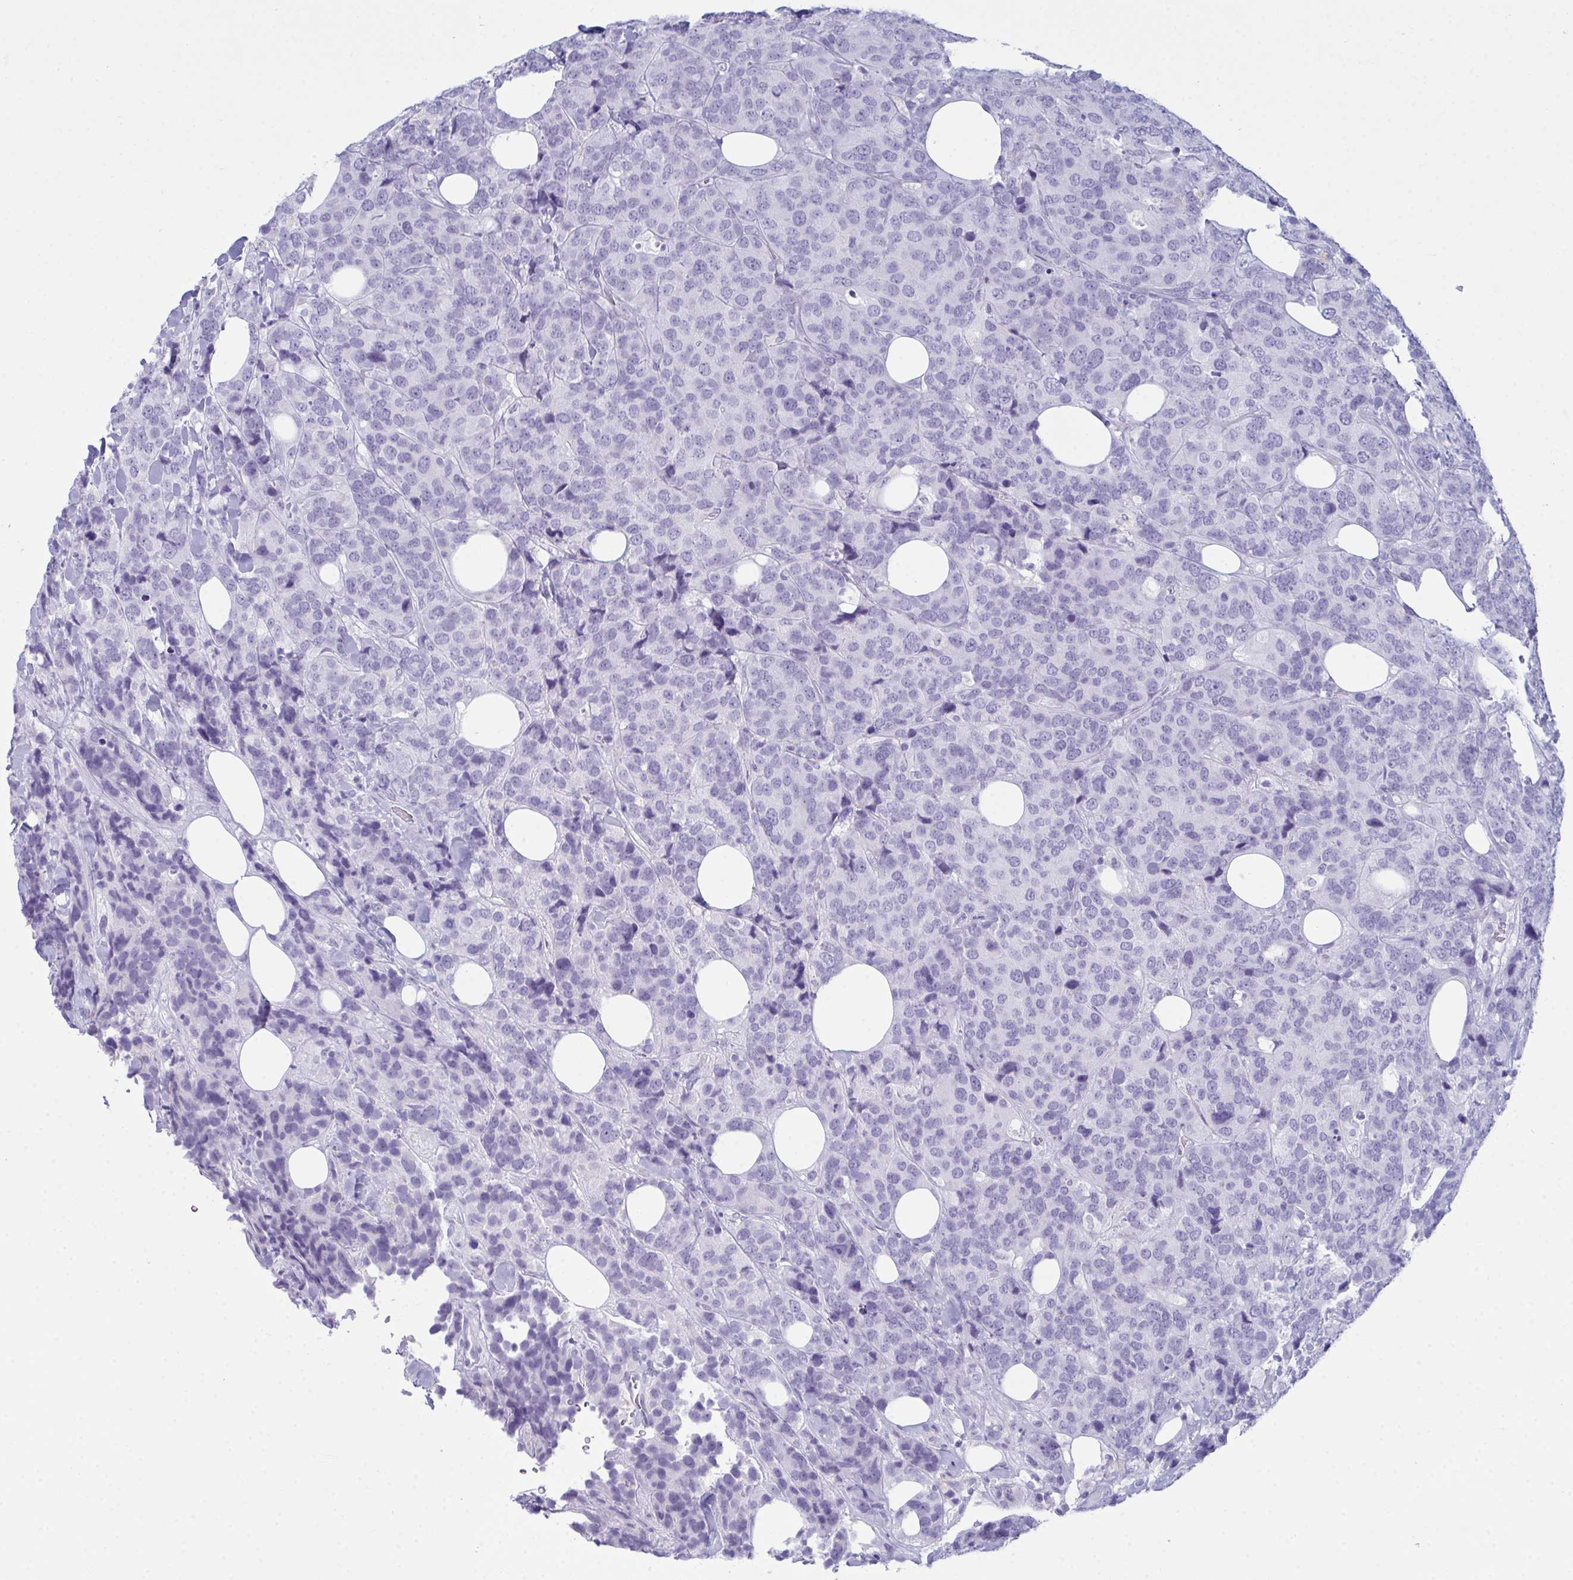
{"staining": {"intensity": "negative", "quantity": "none", "location": "none"}, "tissue": "breast cancer", "cell_type": "Tumor cells", "image_type": "cancer", "snomed": [{"axis": "morphology", "description": "Lobular carcinoma"}, {"axis": "topography", "description": "Breast"}], "caption": "Tumor cells show no significant positivity in breast cancer. (Brightfield microscopy of DAB immunohistochemistry (IHC) at high magnification).", "gene": "SERPINB10", "patient": {"sex": "female", "age": 59}}